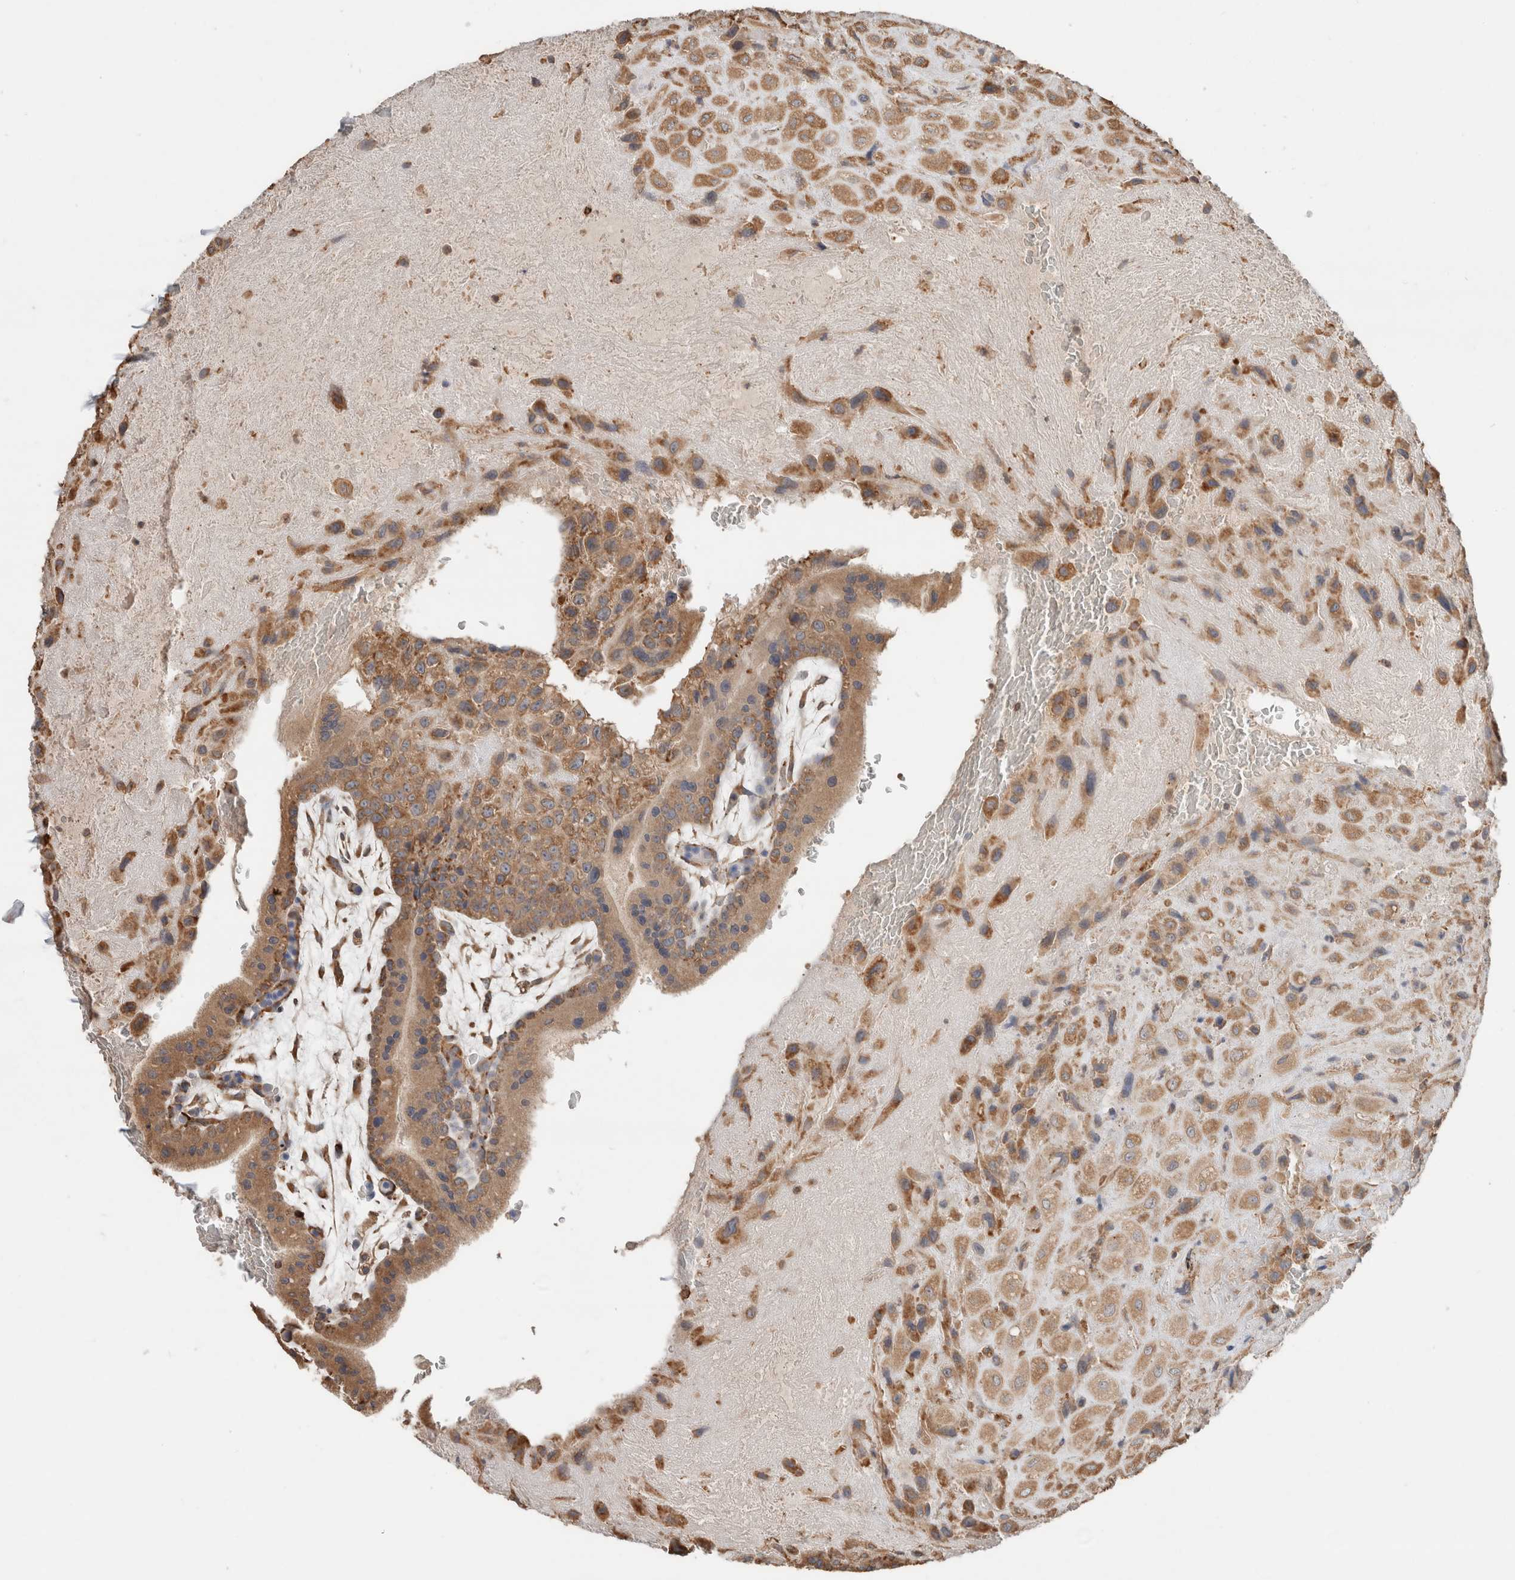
{"staining": {"intensity": "moderate", "quantity": ">75%", "location": "cytoplasmic/membranous"}, "tissue": "placenta", "cell_type": "Decidual cells", "image_type": "normal", "snomed": [{"axis": "morphology", "description": "Normal tissue, NOS"}, {"axis": "topography", "description": "Placenta"}], "caption": "Immunohistochemistry (IHC) of normal human placenta demonstrates medium levels of moderate cytoplasmic/membranous positivity in approximately >75% of decidual cells.", "gene": "ERAP2", "patient": {"sex": "female", "age": 35}}